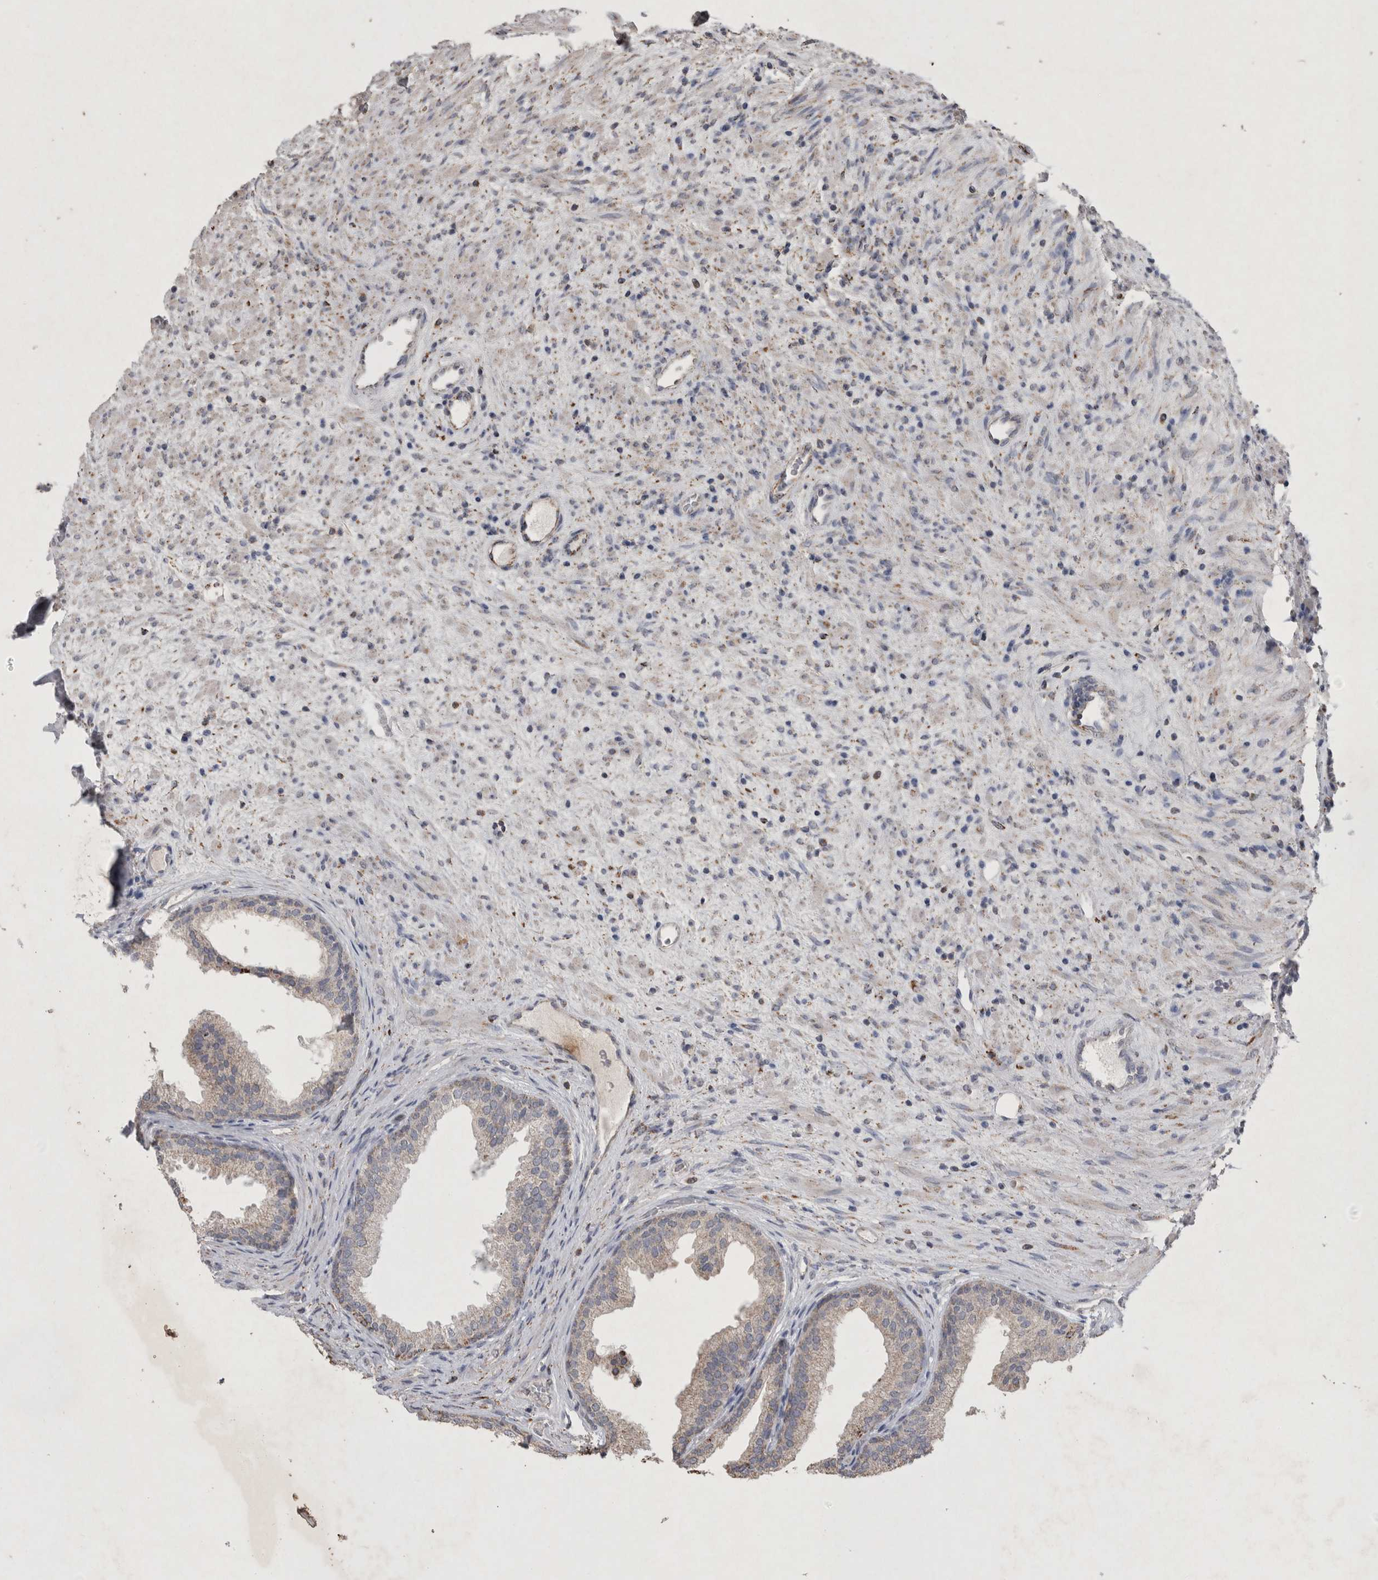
{"staining": {"intensity": "strong", "quantity": "25%-75%", "location": "cytoplasmic/membranous"}, "tissue": "prostate", "cell_type": "Glandular cells", "image_type": "normal", "snomed": [{"axis": "morphology", "description": "Normal tissue, NOS"}, {"axis": "topography", "description": "Prostate"}], "caption": "Immunohistochemical staining of normal prostate demonstrates 25%-75% levels of strong cytoplasmic/membranous protein positivity in about 25%-75% of glandular cells. (Brightfield microscopy of DAB IHC at high magnification).", "gene": "DKK3", "patient": {"sex": "male", "age": 76}}